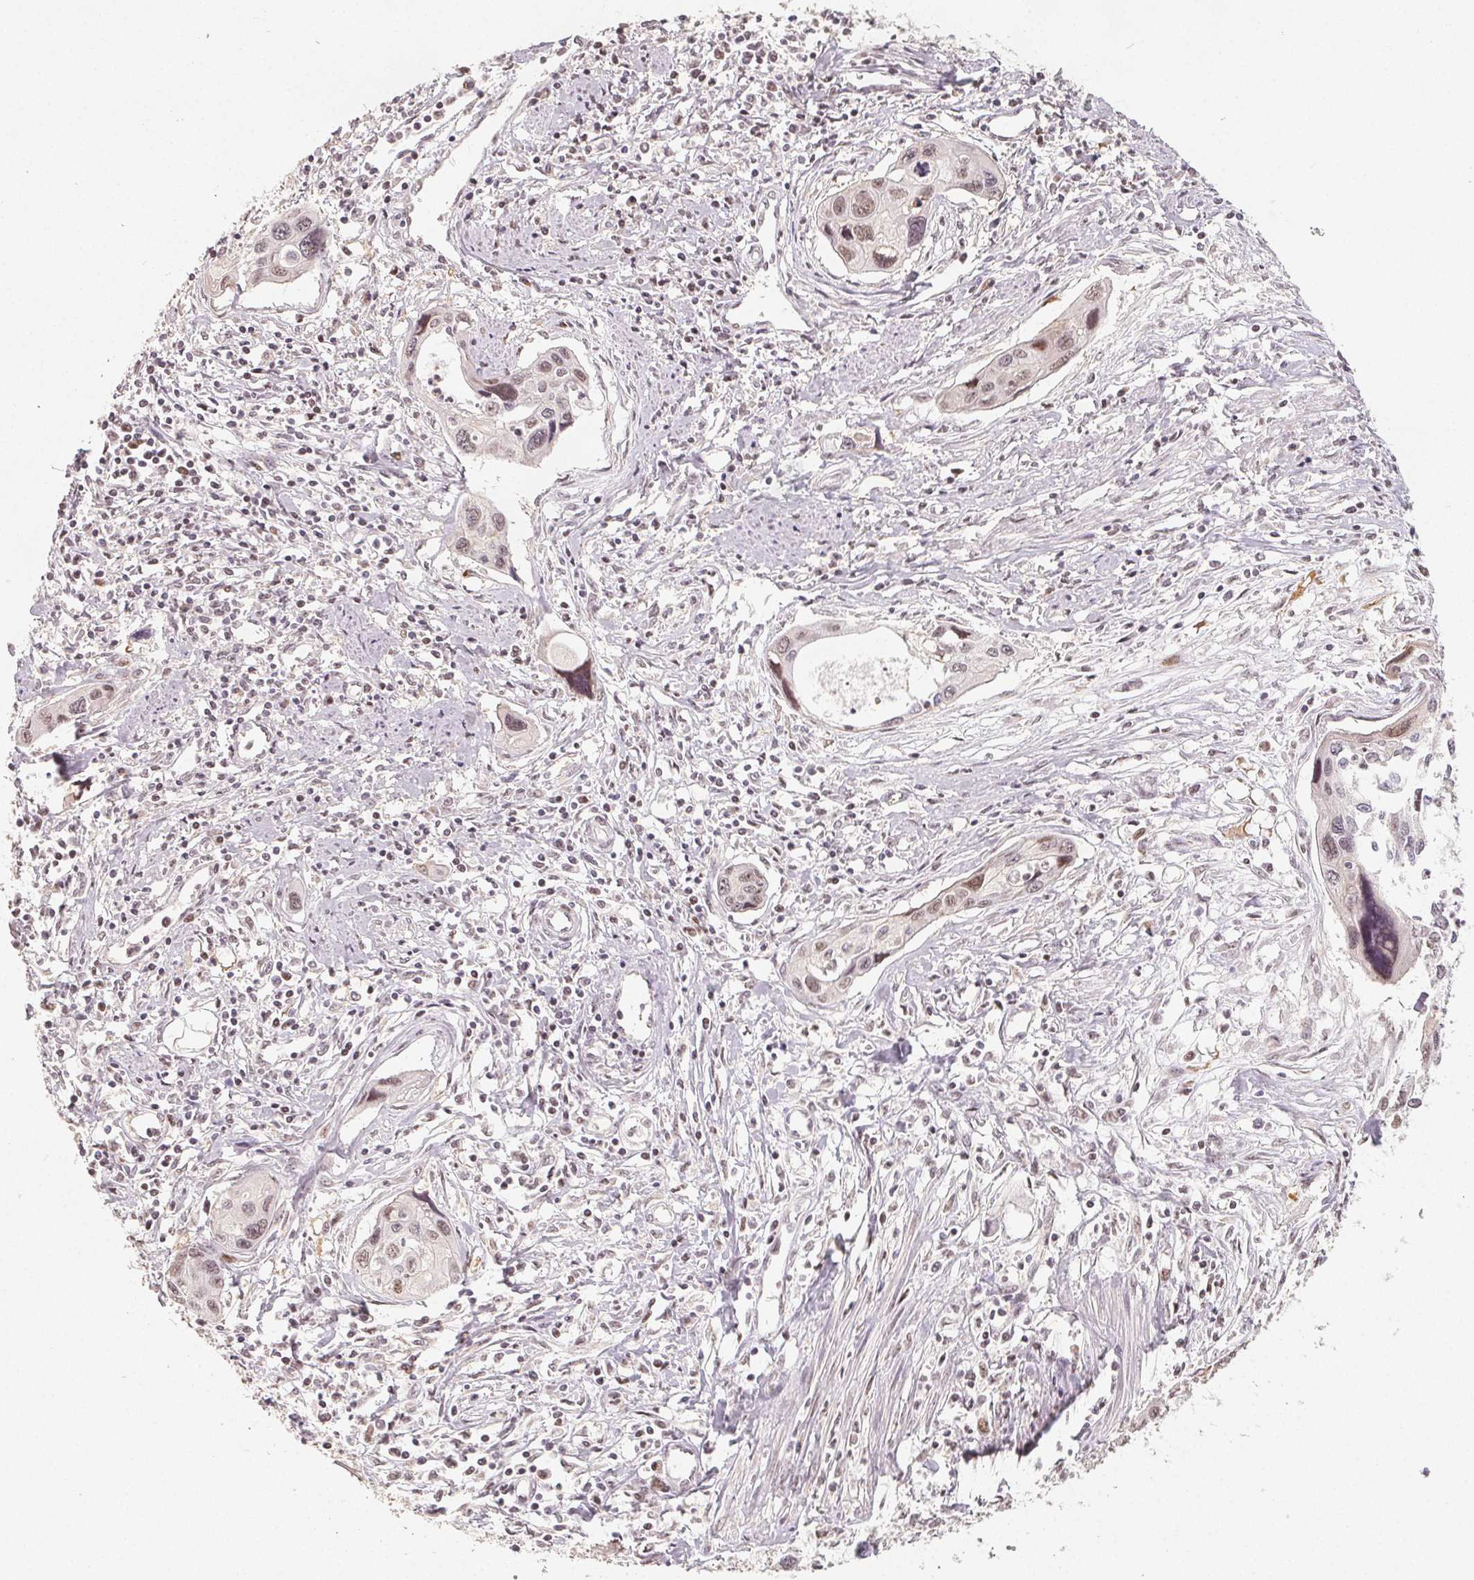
{"staining": {"intensity": "weak", "quantity": "25%-75%", "location": "nuclear"}, "tissue": "cervical cancer", "cell_type": "Tumor cells", "image_type": "cancer", "snomed": [{"axis": "morphology", "description": "Squamous cell carcinoma, NOS"}, {"axis": "topography", "description": "Cervix"}], "caption": "DAB (3,3'-diaminobenzidine) immunohistochemical staining of human cervical cancer (squamous cell carcinoma) reveals weak nuclear protein staining in approximately 25%-75% of tumor cells.", "gene": "CCDC138", "patient": {"sex": "female", "age": 31}}